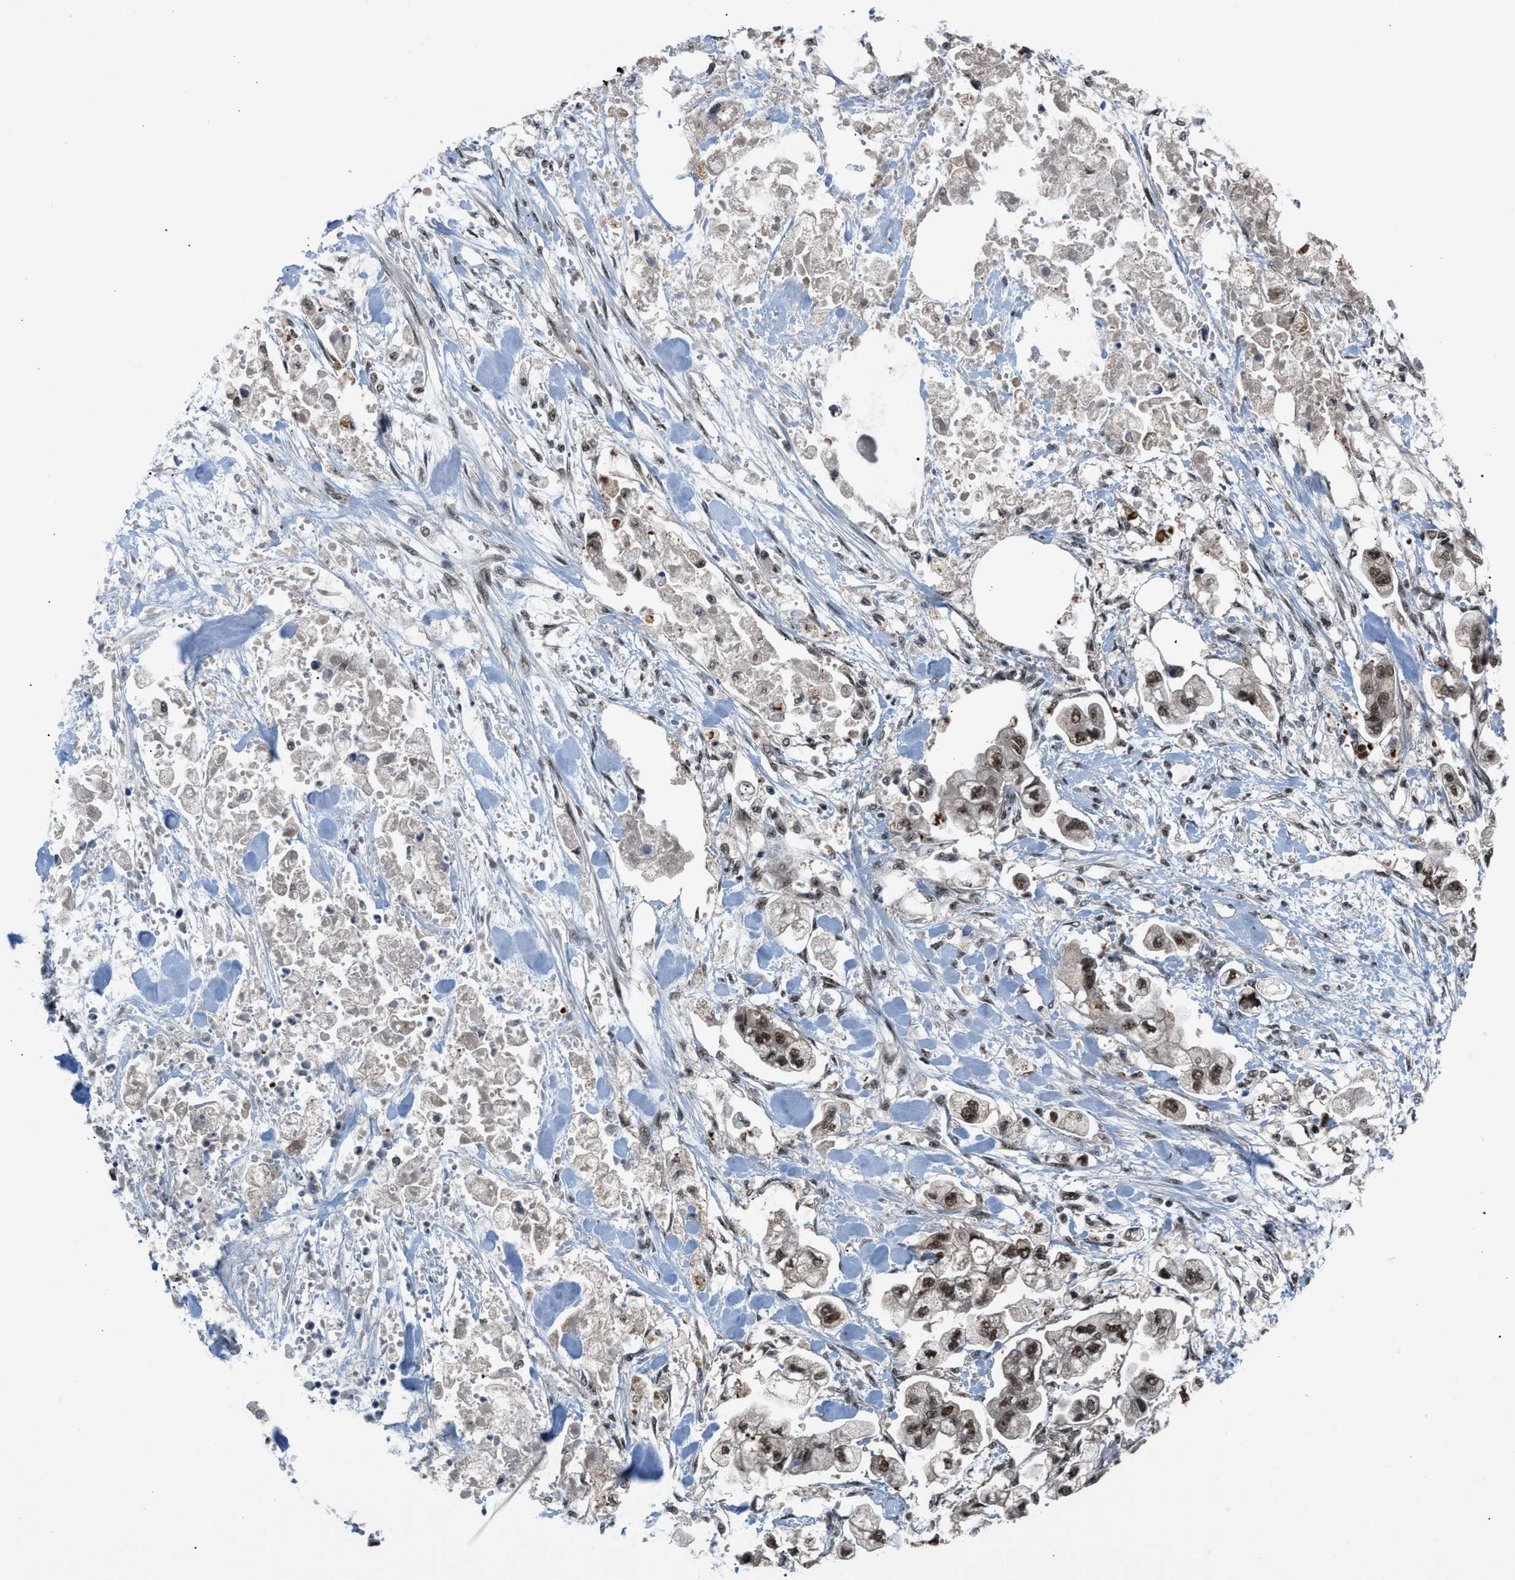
{"staining": {"intensity": "strong", "quantity": ">75%", "location": "nuclear"}, "tissue": "stomach cancer", "cell_type": "Tumor cells", "image_type": "cancer", "snomed": [{"axis": "morphology", "description": "Normal tissue, NOS"}, {"axis": "morphology", "description": "Adenocarcinoma, NOS"}, {"axis": "topography", "description": "Stomach"}], "caption": "Immunohistochemical staining of stomach adenocarcinoma reveals strong nuclear protein positivity in approximately >75% of tumor cells.", "gene": "PRPF4", "patient": {"sex": "male", "age": 62}}